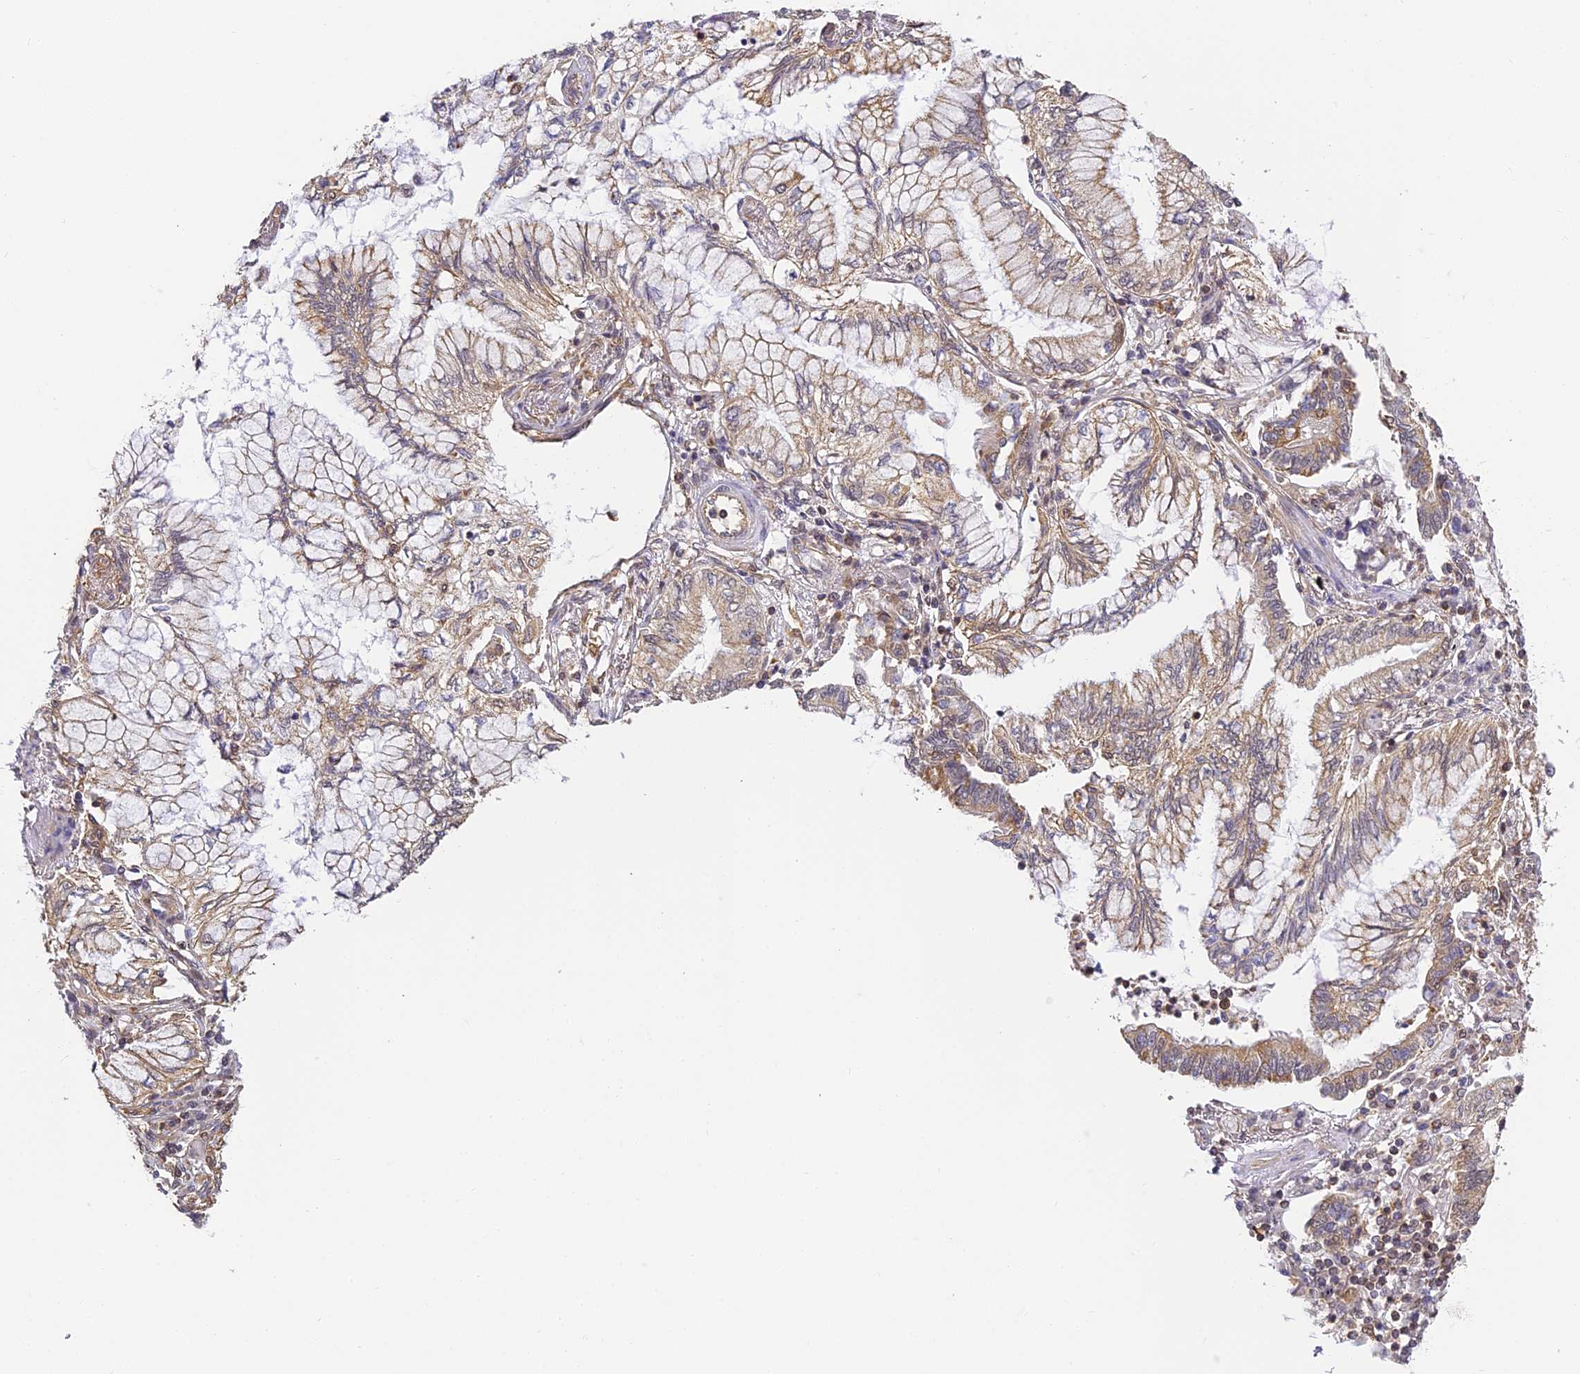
{"staining": {"intensity": "moderate", "quantity": ">75%", "location": "cytoplasmic/membranous"}, "tissue": "lung cancer", "cell_type": "Tumor cells", "image_type": "cancer", "snomed": [{"axis": "morphology", "description": "Adenocarcinoma, NOS"}, {"axis": "topography", "description": "Lung"}], "caption": "High-power microscopy captured an immunohistochemistry (IHC) histopathology image of adenocarcinoma (lung), revealing moderate cytoplasmic/membranous staining in approximately >75% of tumor cells.", "gene": "ZNF443", "patient": {"sex": "female", "age": 70}}